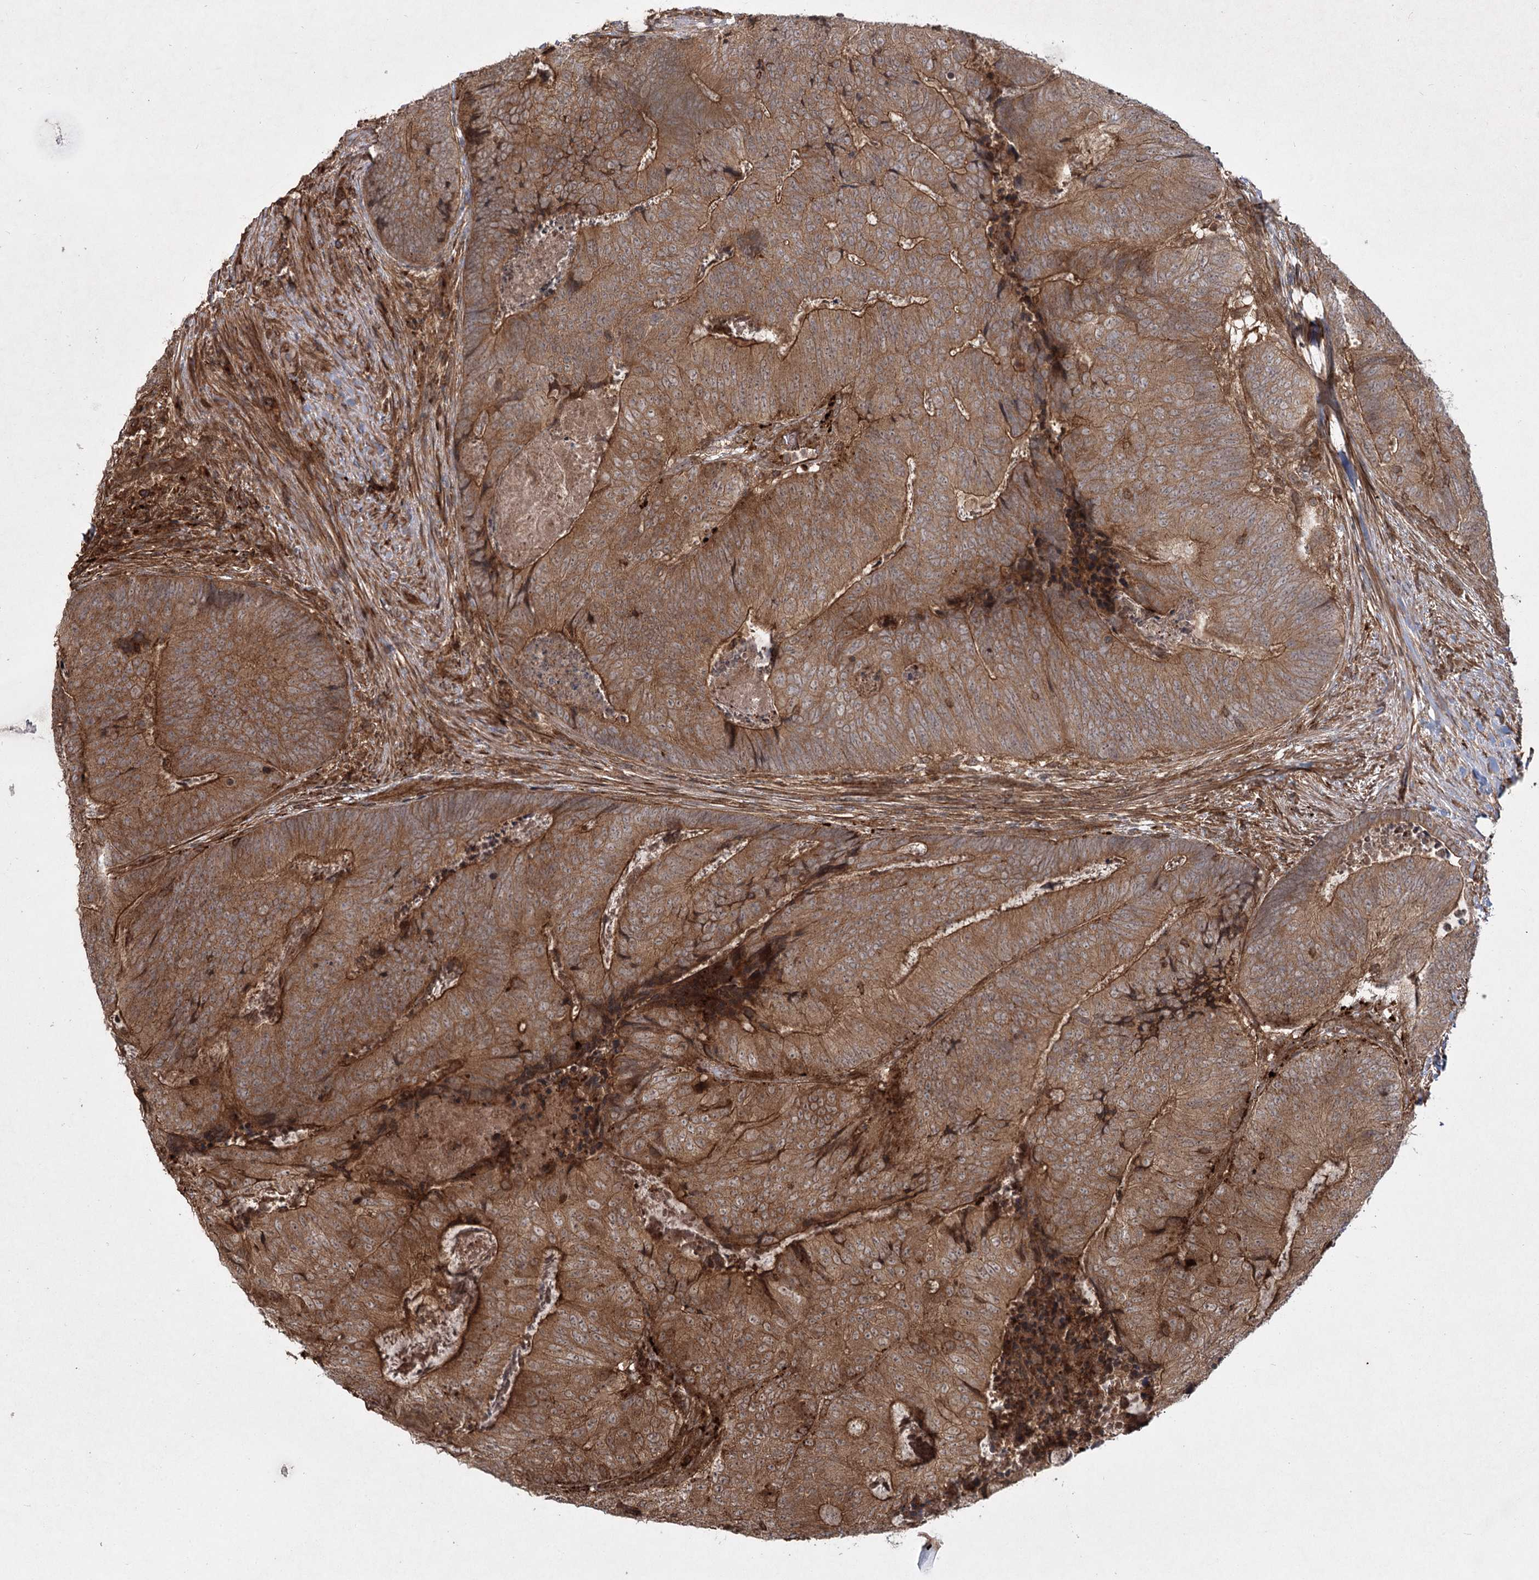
{"staining": {"intensity": "strong", "quantity": ">75%", "location": "cytoplasmic/membranous"}, "tissue": "colorectal cancer", "cell_type": "Tumor cells", "image_type": "cancer", "snomed": [{"axis": "morphology", "description": "Adenocarcinoma, NOS"}, {"axis": "topography", "description": "Colon"}], "caption": "Immunohistochemistry (IHC) histopathology image of neoplastic tissue: human colorectal adenocarcinoma stained using IHC reveals high levels of strong protein expression localized specifically in the cytoplasmic/membranous of tumor cells, appearing as a cytoplasmic/membranous brown color.", "gene": "MDFIC", "patient": {"sex": "female", "age": 67}}